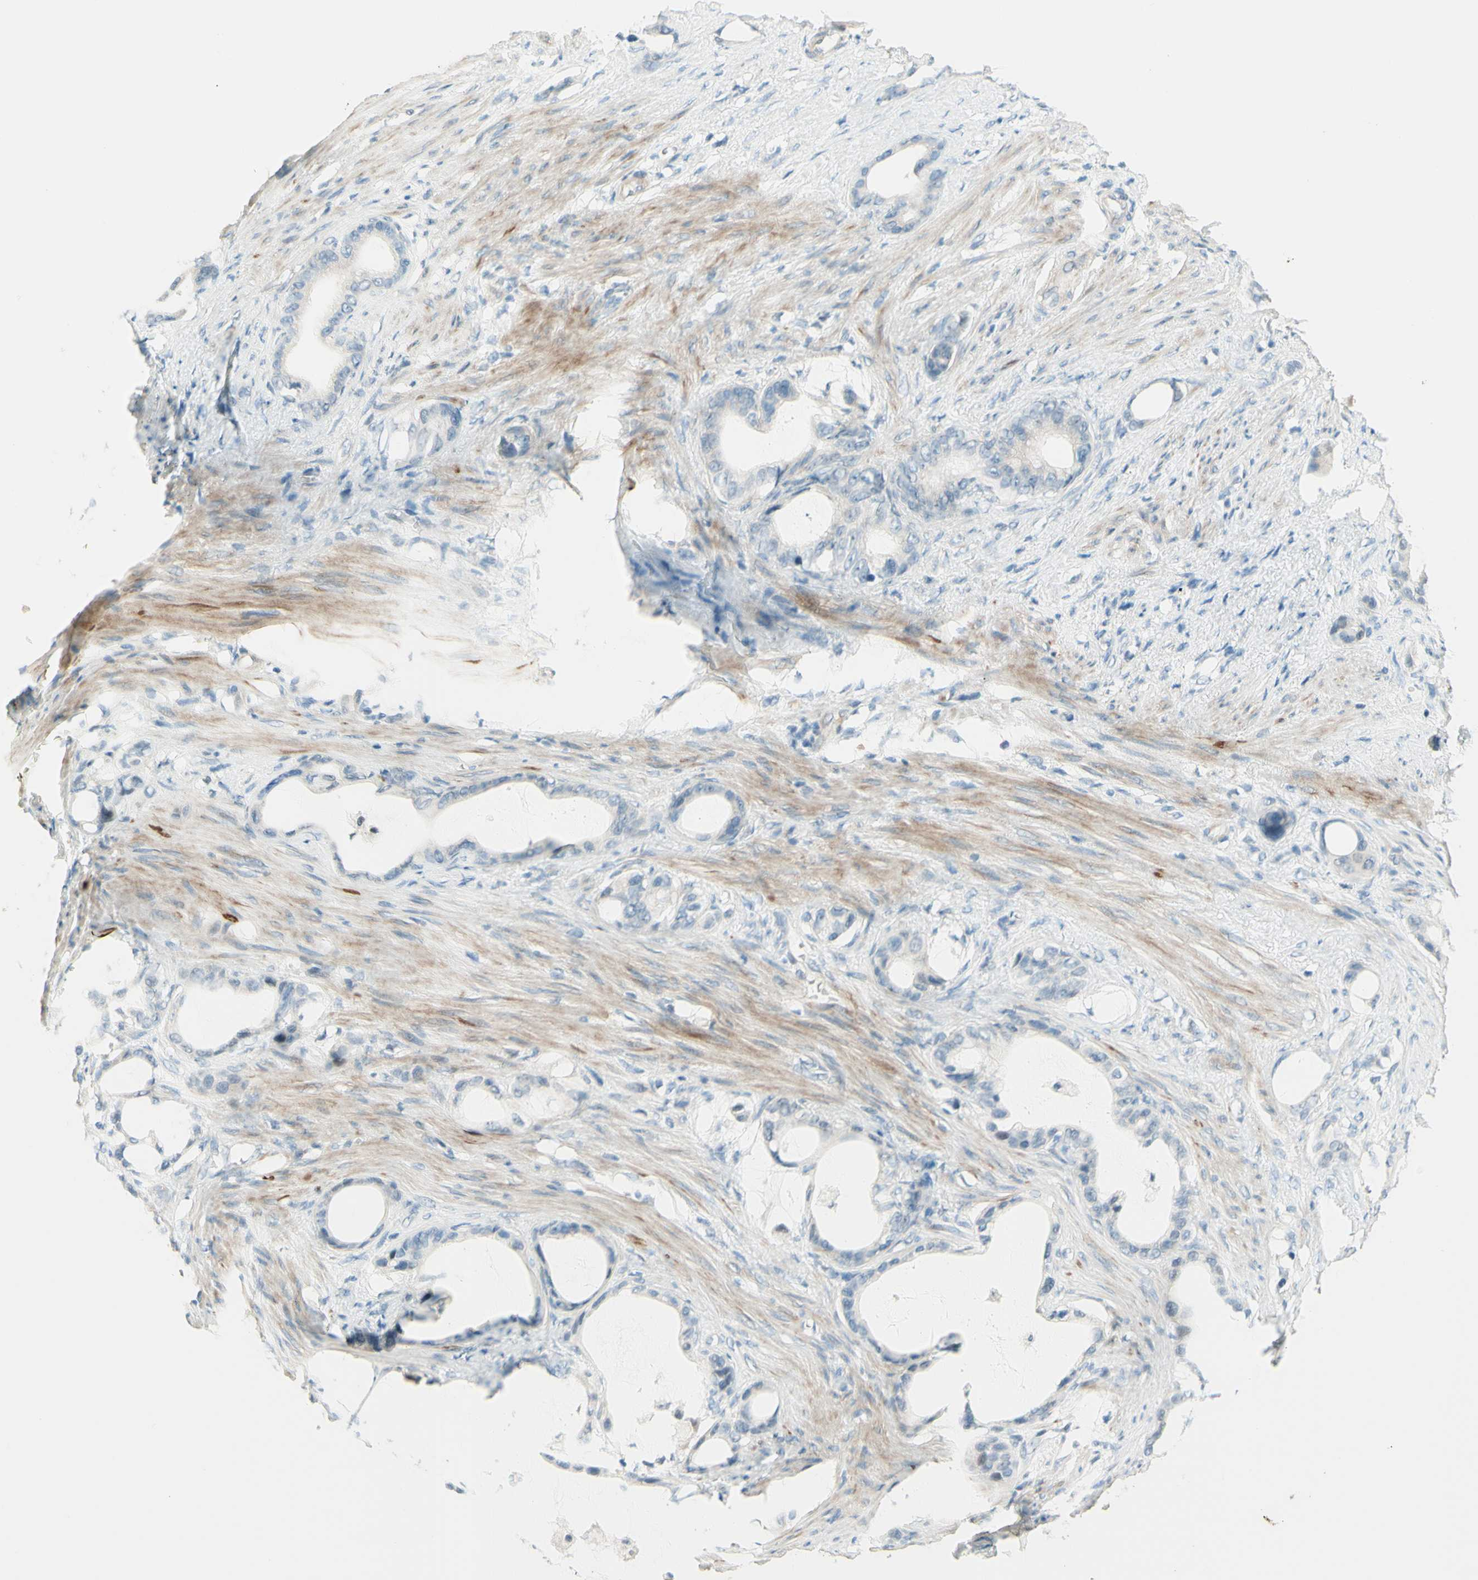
{"staining": {"intensity": "negative", "quantity": "none", "location": "none"}, "tissue": "stomach cancer", "cell_type": "Tumor cells", "image_type": "cancer", "snomed": [{"axis": "morphology", "description": "Adenocarcinoma, NOS"}, {"axis": "topography", "description": "Stomach"}], "caption": "An image of human stomach cancer (adenocarcinoma) is negative for staining in tumor cells.", "gene": "JPH1", "patient": {"sex": "female", "age": 75}}